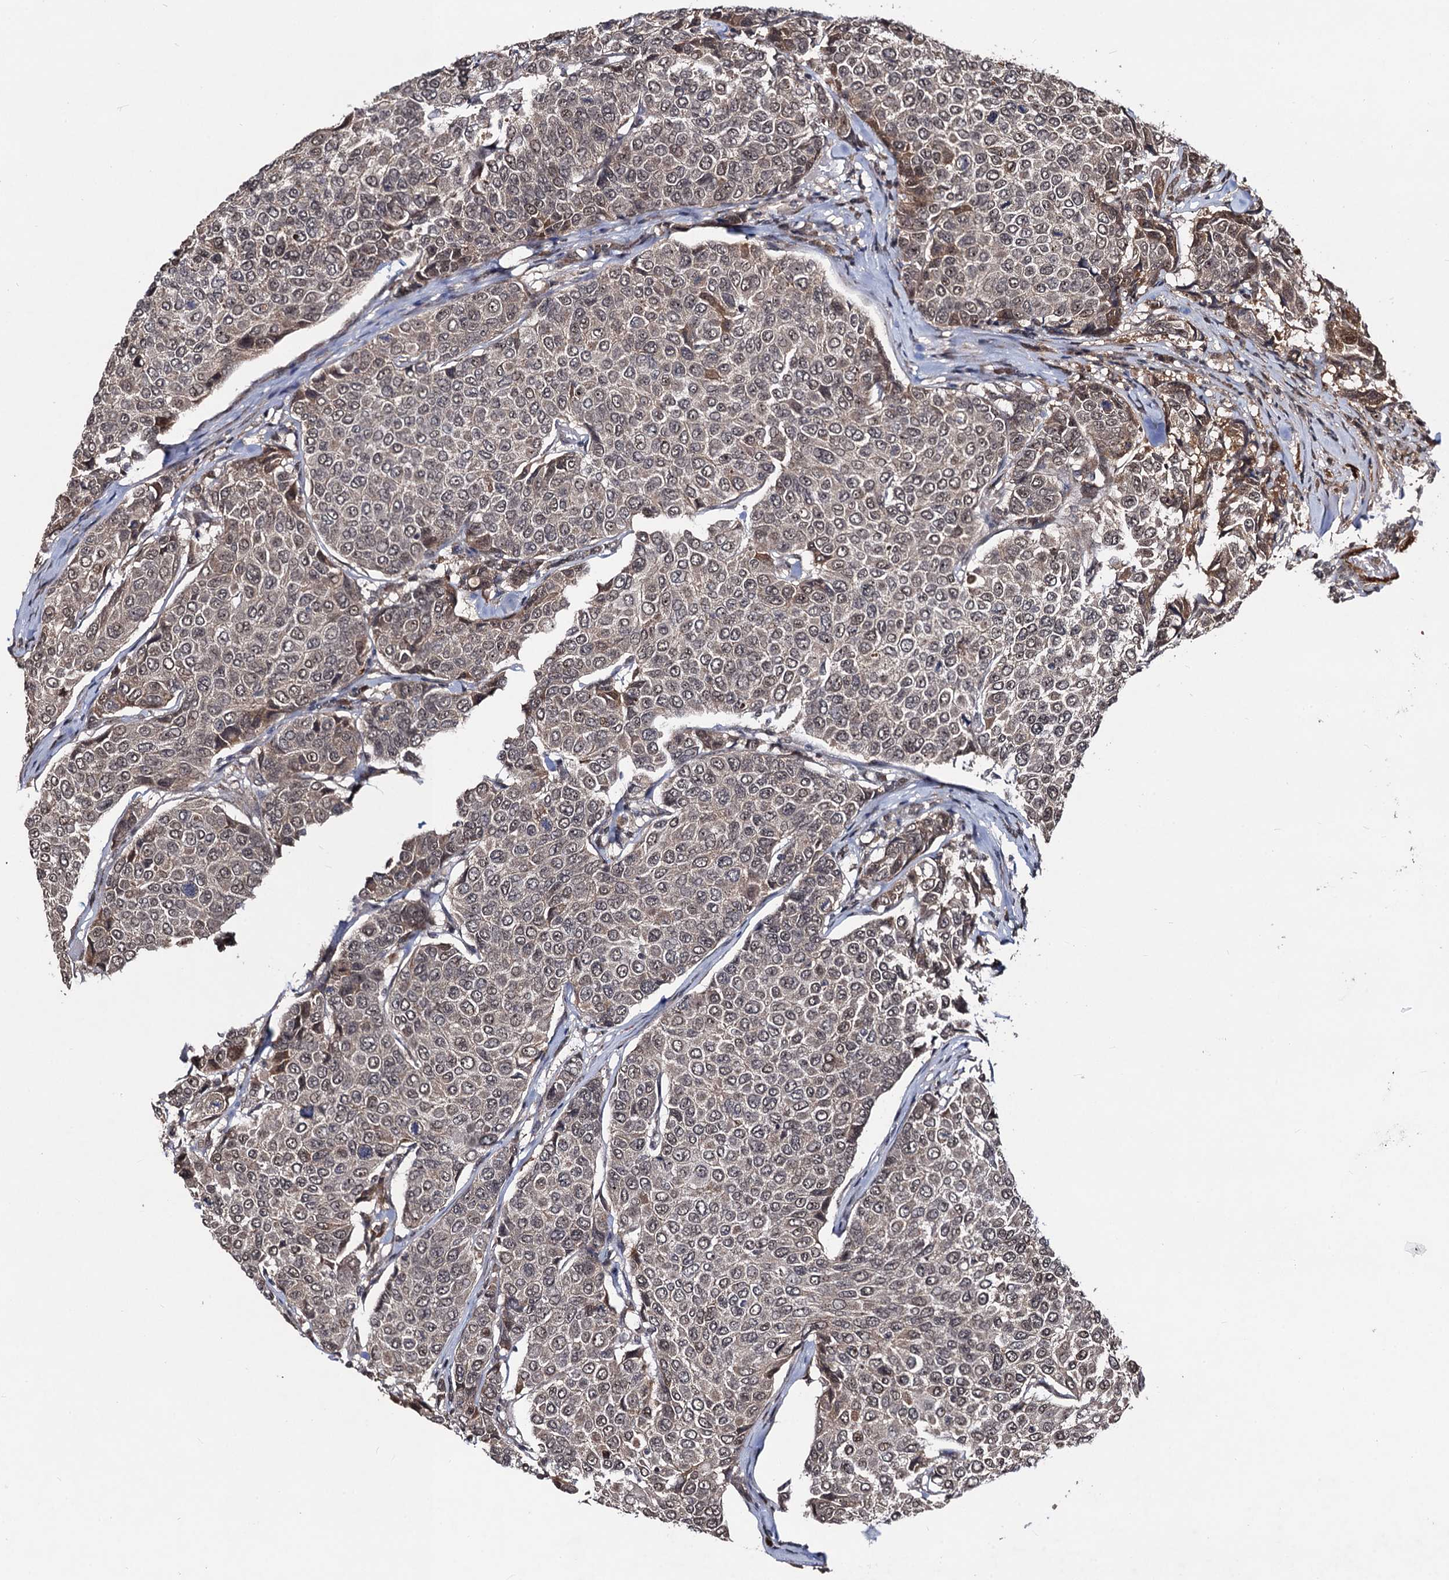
{"staining": {"intensity": "weak", "quantity": "25%-75%", "location": "cytoplasmic/membranous,nuclear"}, "tissue": "breast cancer", "cell_type": "Tumor cells", "image_type": "cancer", "snomed": [{"axis": "morphology", "description": "Duct carcinoma"}, {"axis": "topography", "description": "Breast"}], "caption": "There is low levels of weak cytoplasmic/membranous and nuclear positivity in tumor cells of invasive ductal carcinoma (breast), as demonstrated by immunohistochemical staining (brown color).", "gene": "SFSWAP", "patient": {"sex": "female", "age": 55}}